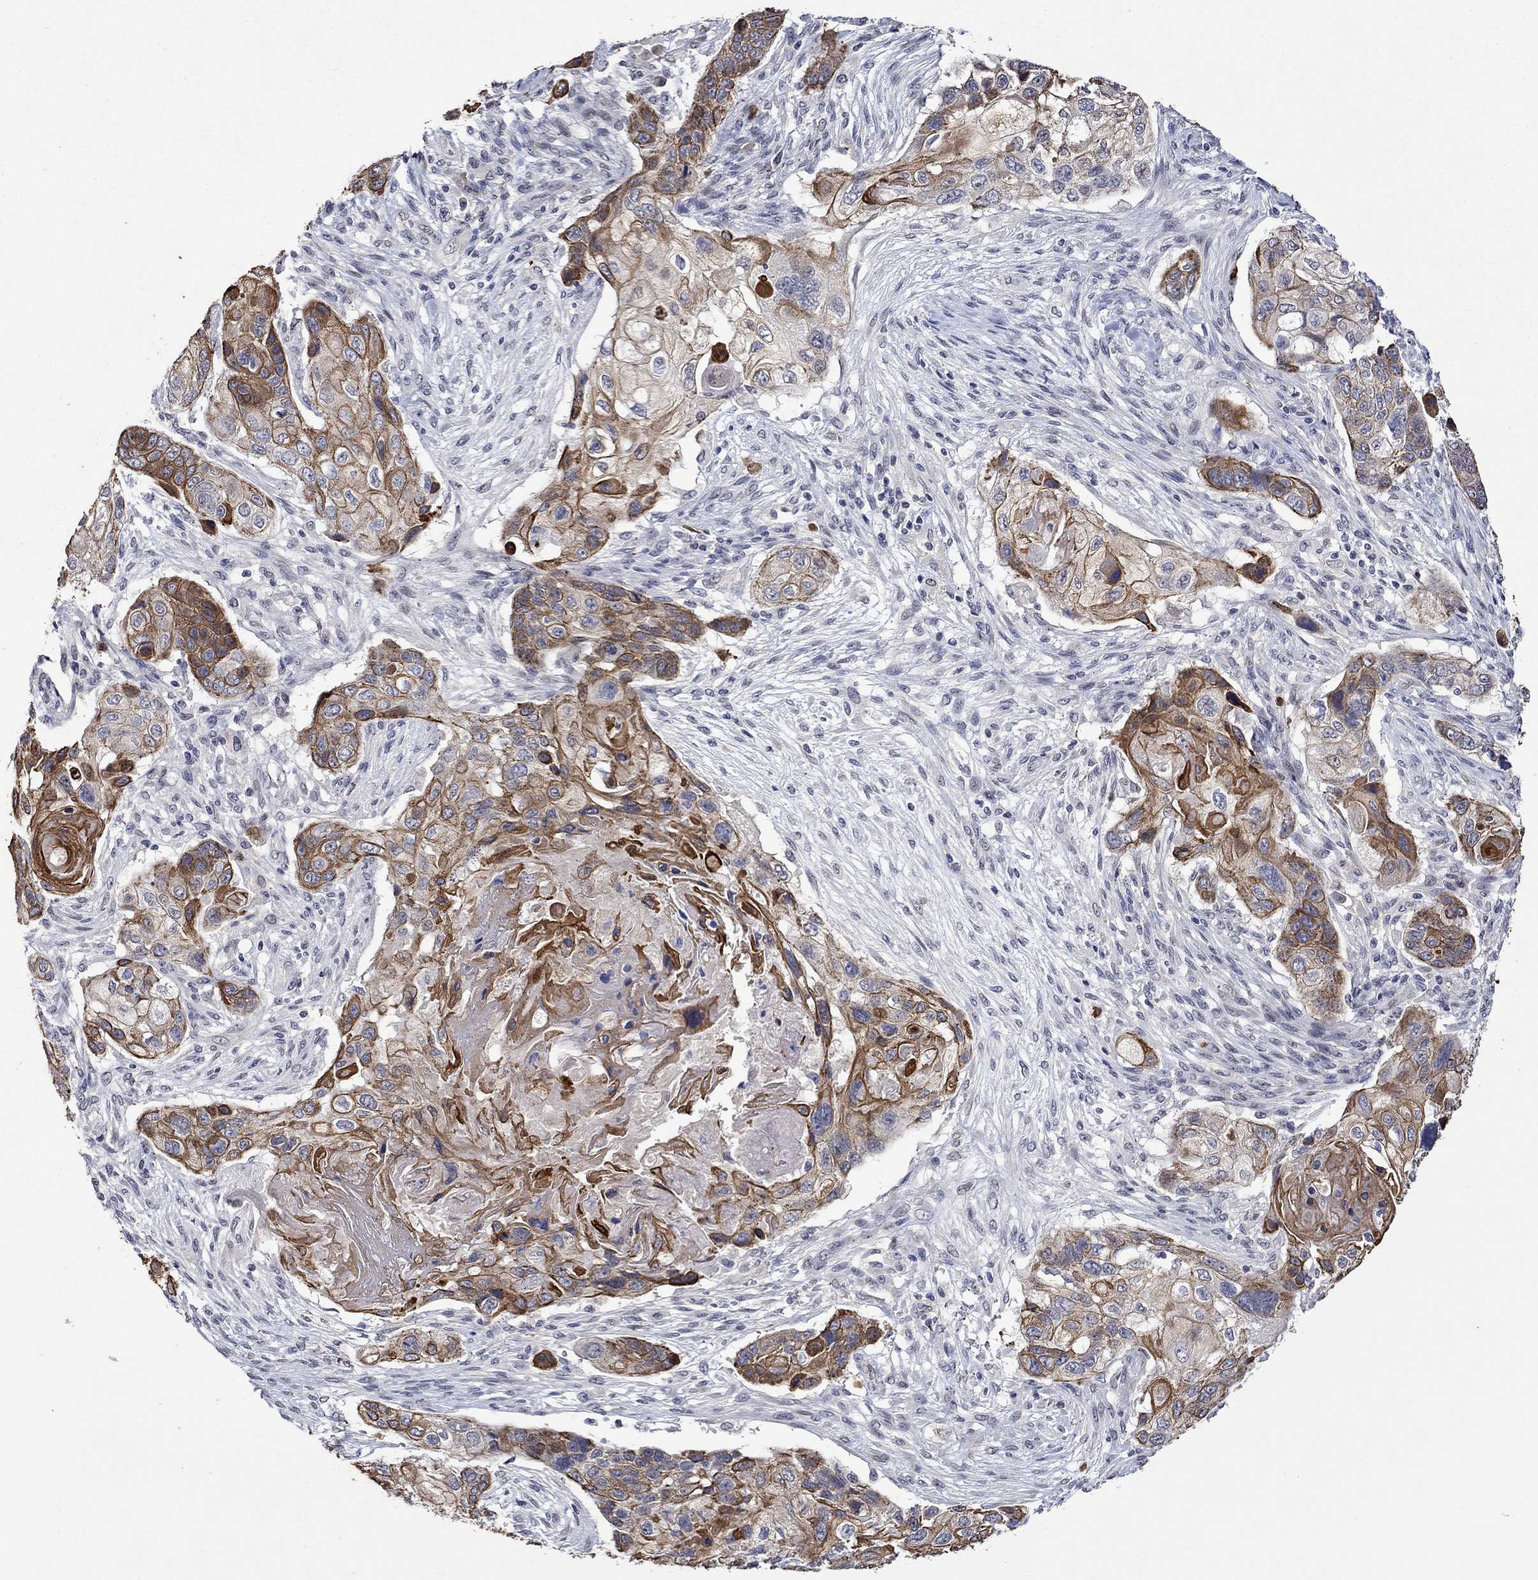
{"staining": {"intensity": "strong", "quantity": "25%-75%", "location": "cytoplasmic/membranous"}, "tissue": "lung cancer", "cell_type": "Tumor cells", "image_type": "cancer", "snomed": [{"axis": "morphology", "description": "Normal tissue, NOS"}, {"axis": "morphology", "description": "Squamous cell carcinoma, NOS"}, {"axis": "topography", "description": "Bronchus"}, {"axis": "topography", "description": "Lung"}], "caption": "Protein staining of lung cancer tissue reveals strong cytoplasmic/membranous positivity in approximately 25%-75% of tumor cells.", "gene": "DDX3Y", "patient": {"sex": "male", "age": 69}}